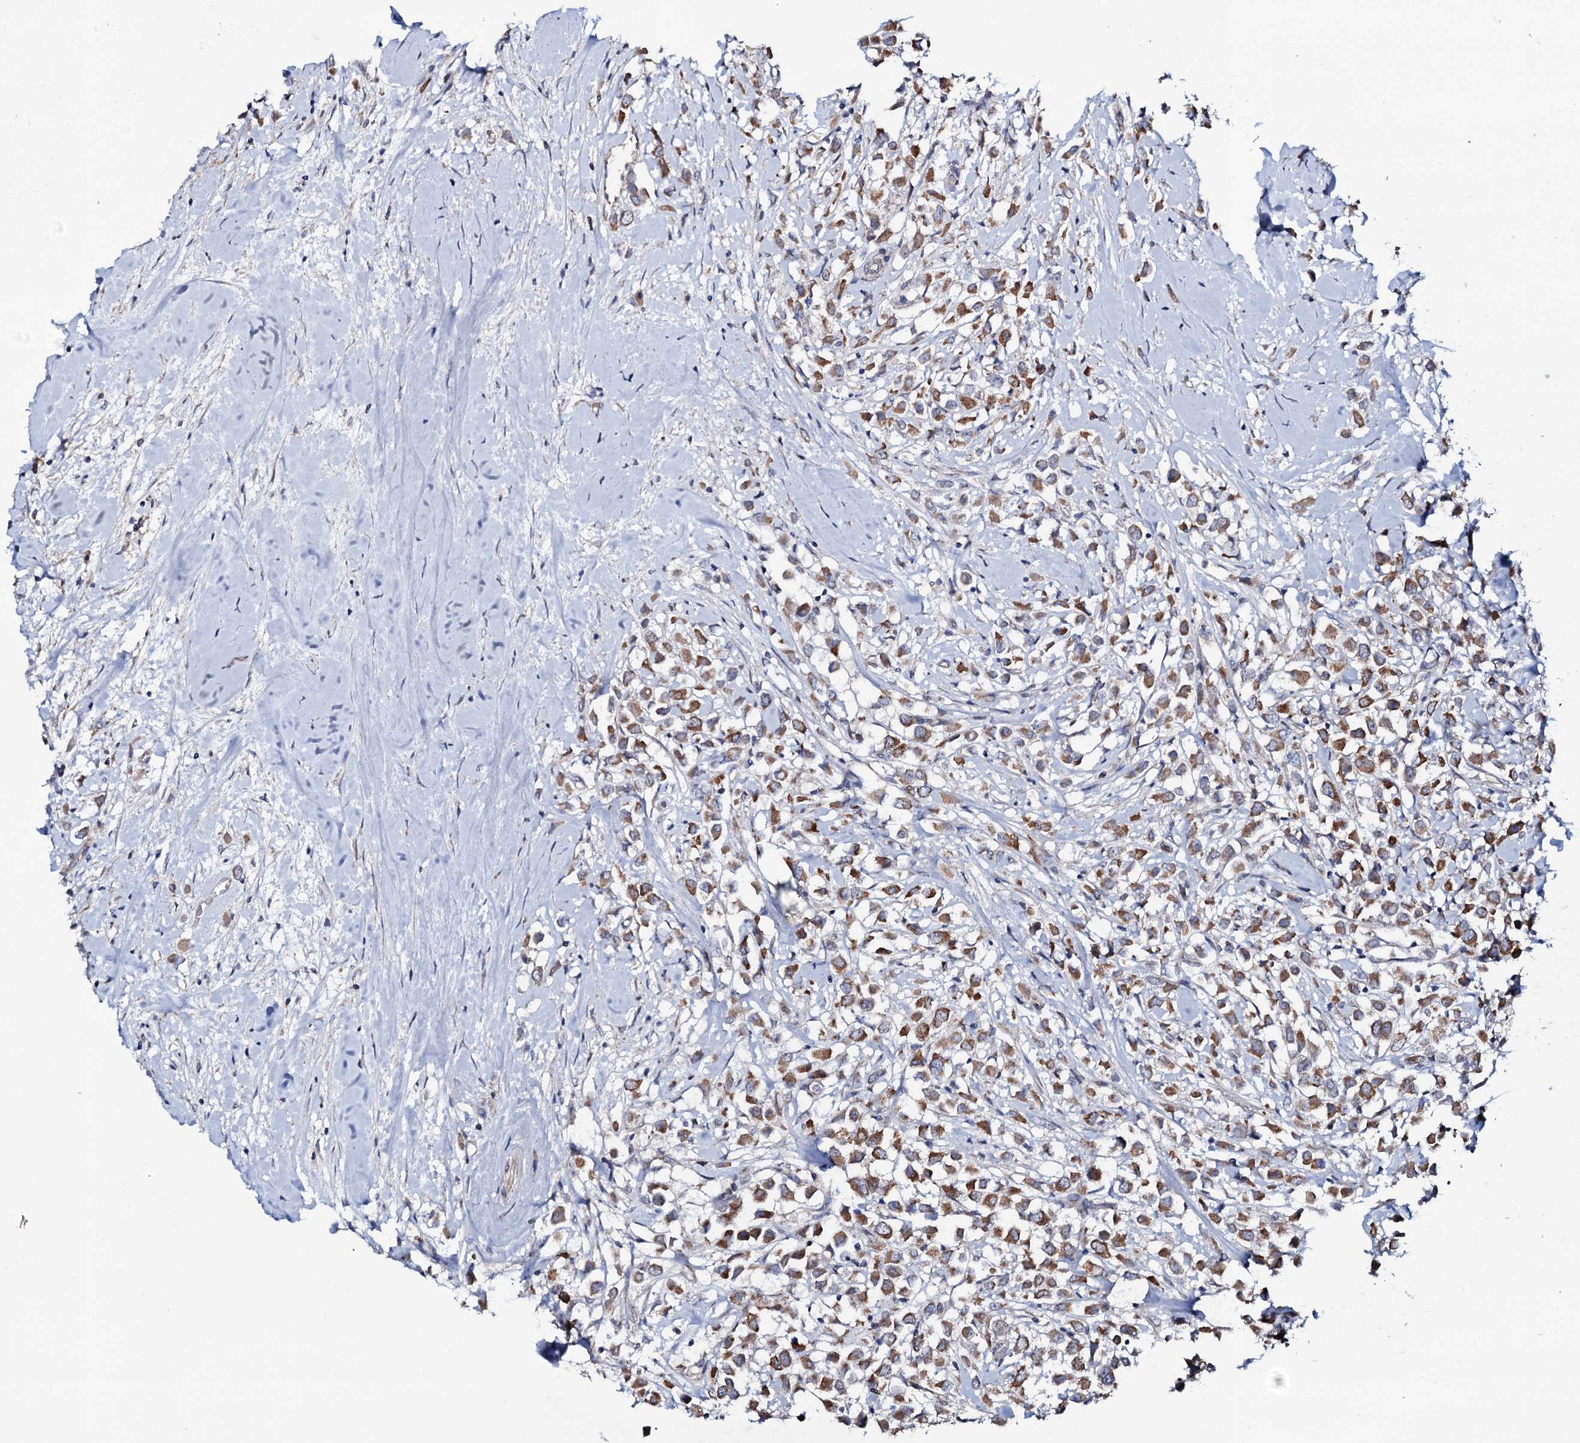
{"staining": {"intensity": "moderate", "quantity": ">75%", "location": "cytoplasmic/membranous"}, "tissue": "breast cancer", "cell_type": "Tumor cells", "image_type": "cancer", "snomed": [{"axis": "morphology", "description": "Duct carcinoma"}, {"axis": "topography", "description": "Breast"}], "caption": "This image reveals immunohistochemistry staining of breast cancer, with medium moderate cytoplasmic/membranous positivity in approximately >75% of tumor cells.", "gene": "PPP1R3D", "patient": {"sex": "female", "age": 87}}